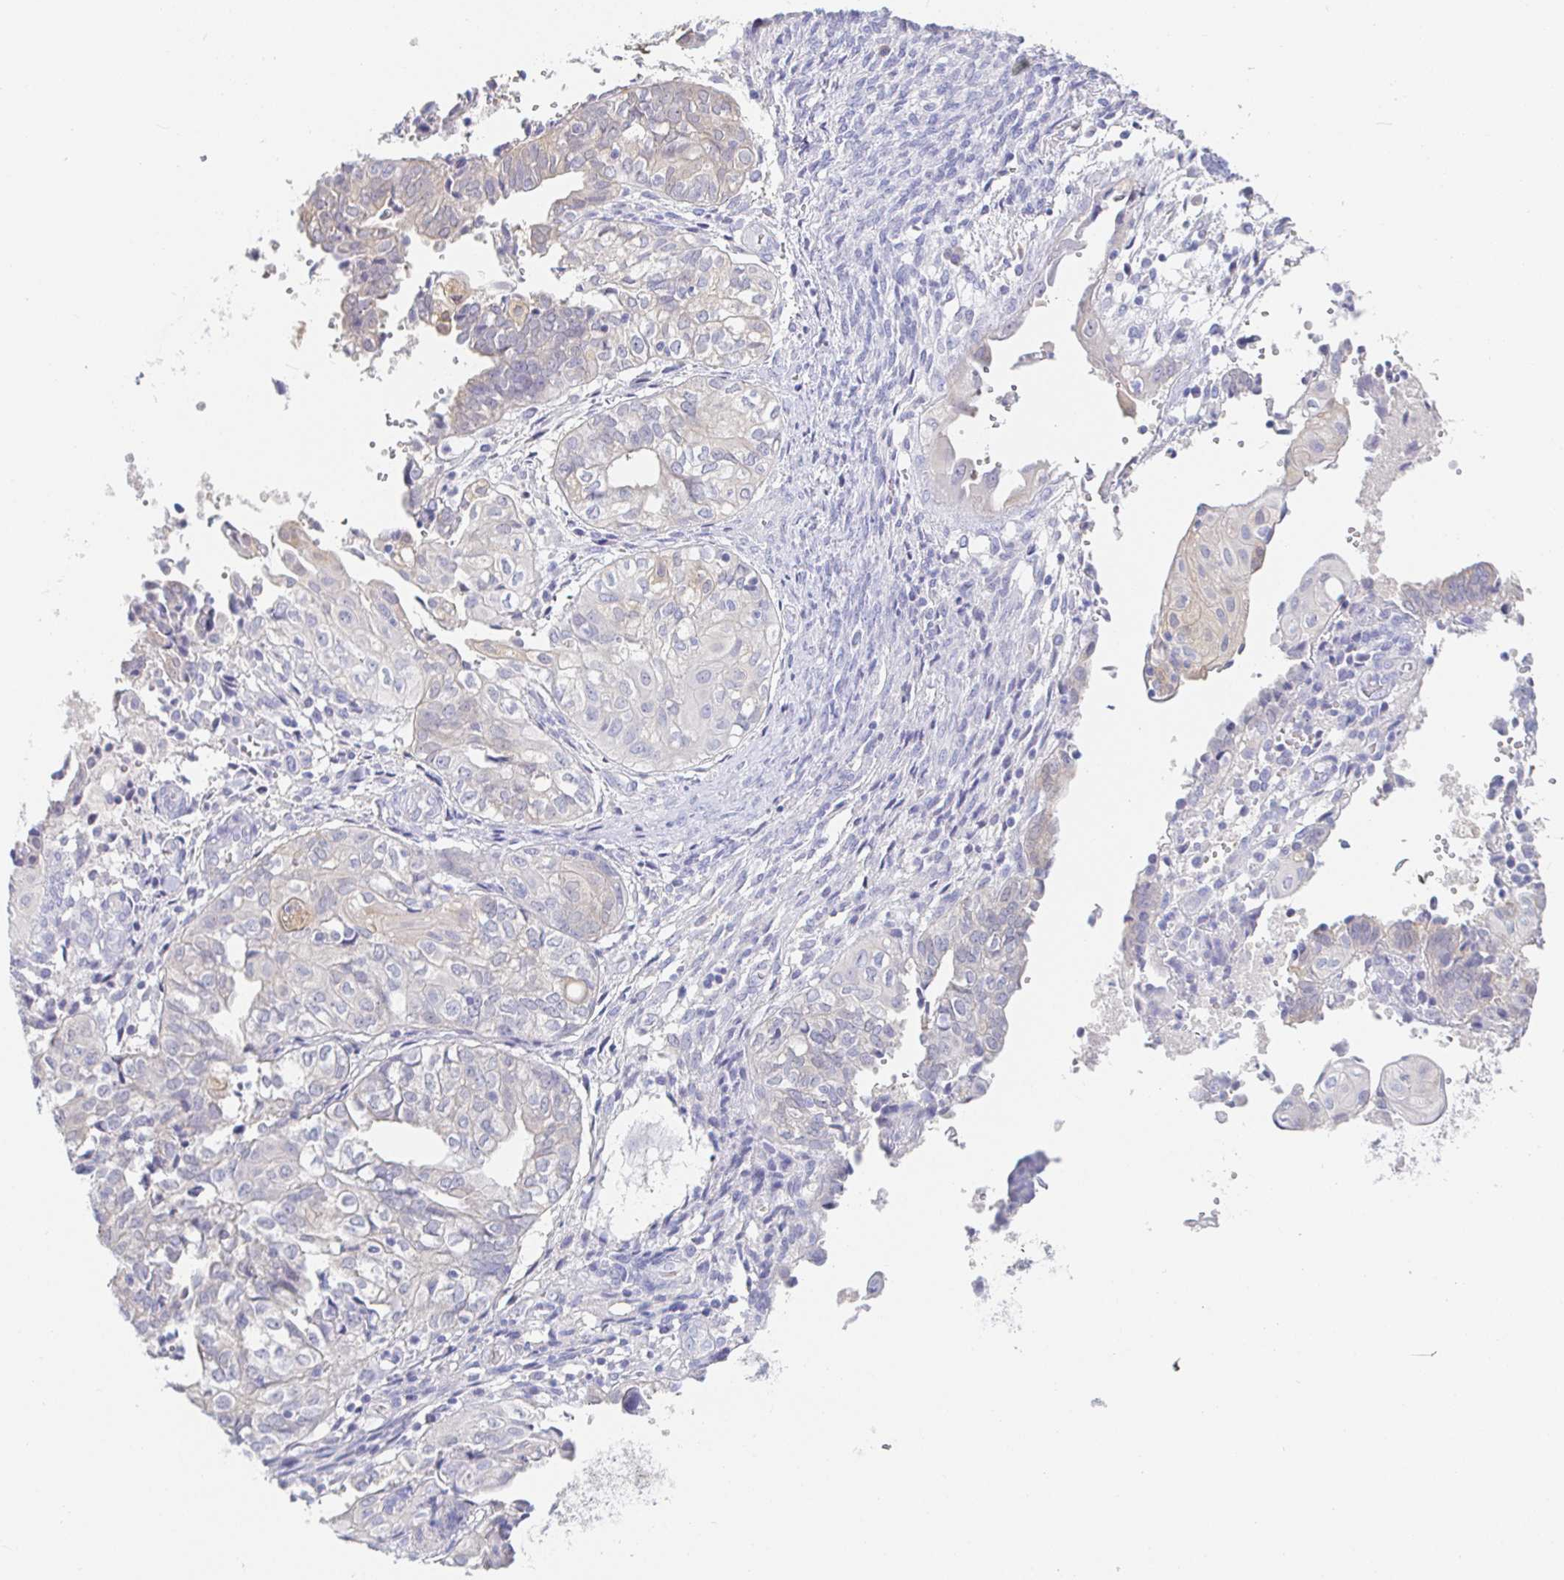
{"staining": {"intensity": "negative", "quantity": "none", "location": "none"}, "tissue": "ovarian cancer", "cell_type": "Tumor cells", "image_type": "cancer", "snomed": [{"axis": "morphology", "description": "Carcinoma, endometroid"}, {"axis": "topography", "description": "Ovary"}], "caption": "Immunohistochemistry (IHC) photomicrograph of neoplastic tissue: human ovarian cancer (endometroid carcinoma) stained with DAB reveals no significant protein expression in tumor cells.", "gene": "PDE6B", "patient": {"sex": "female", "age": 64}}